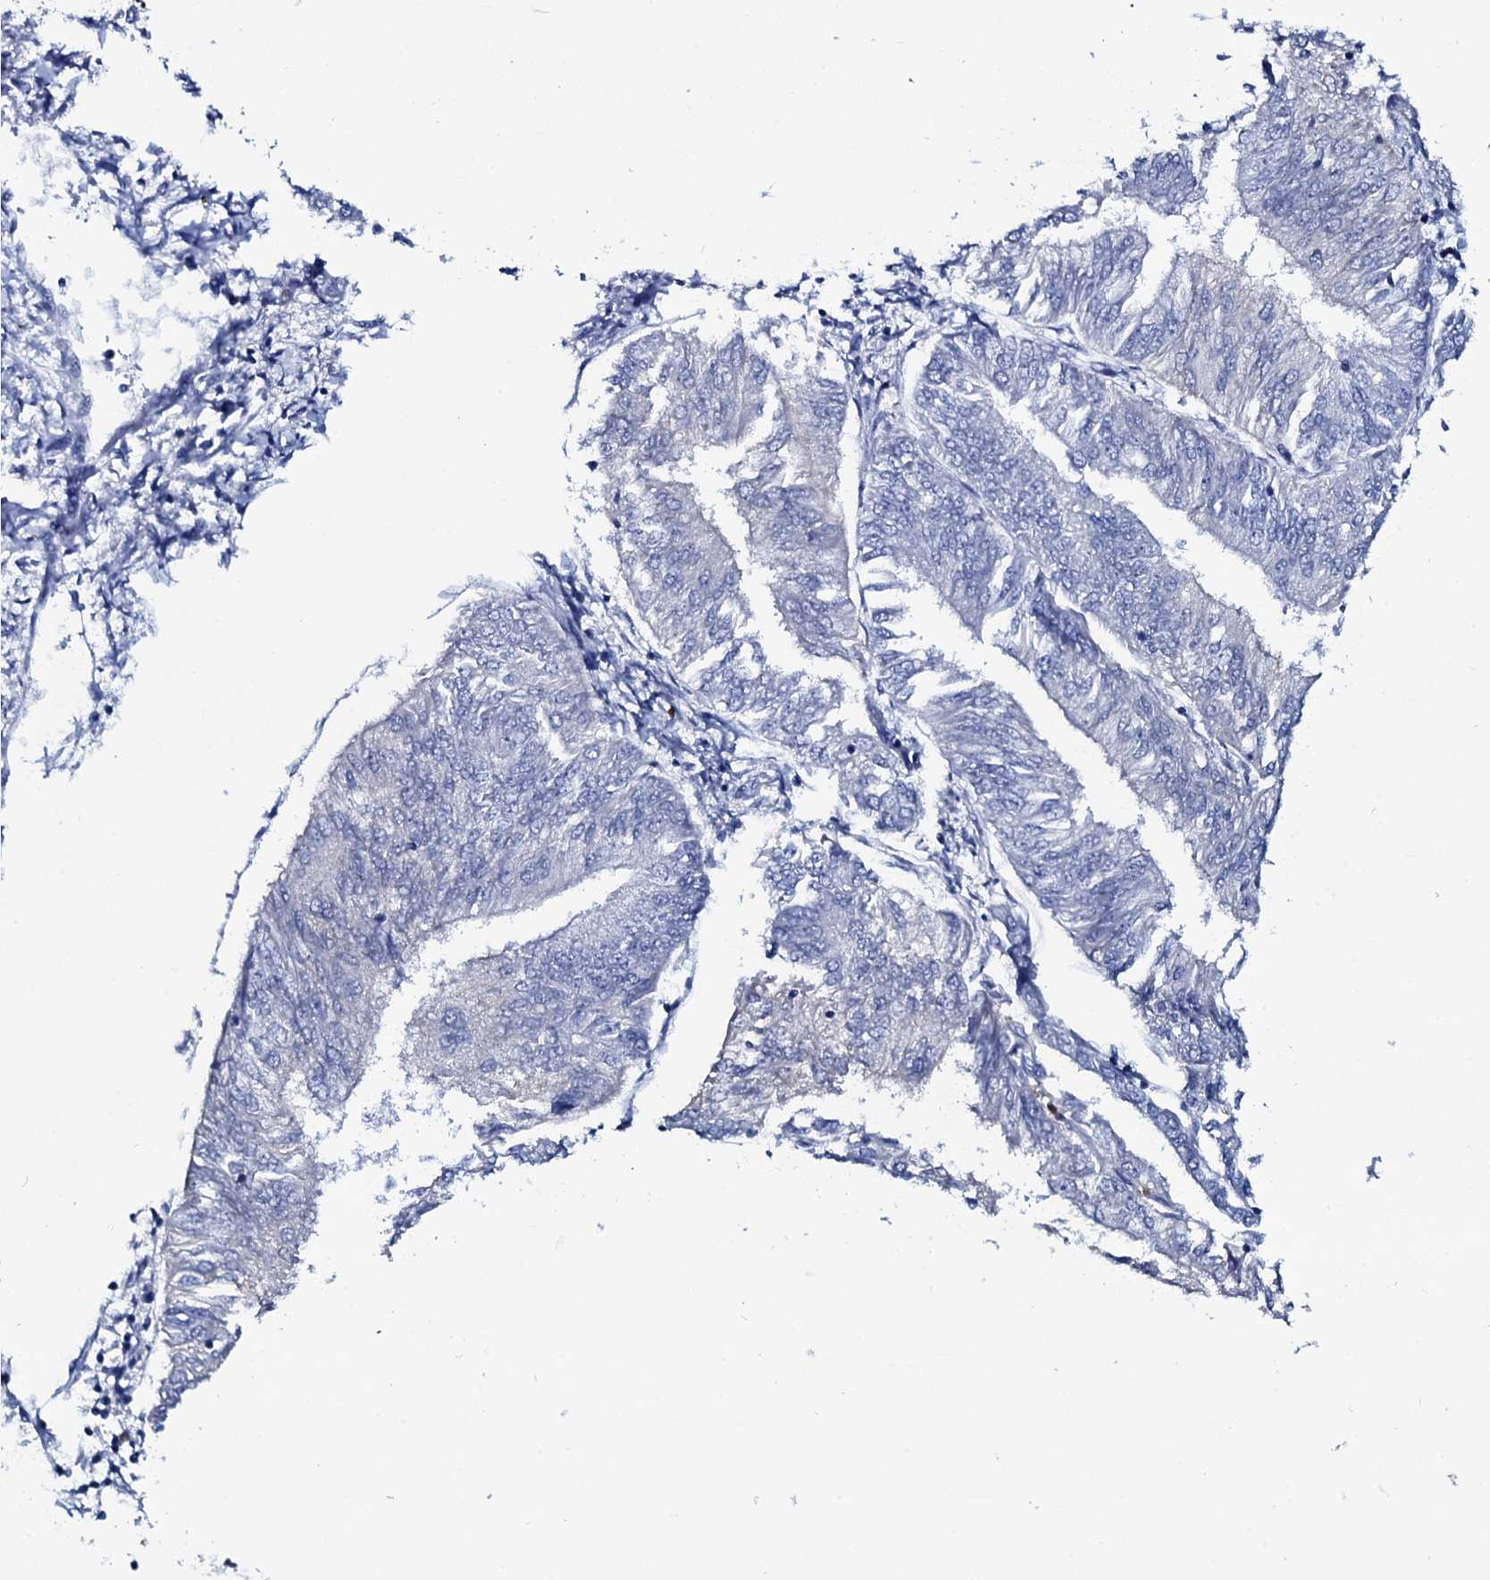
{"staining": {"intensity": "negative", "quantity": "none", "location": "none"}, "tissue": "endometrial cancer", "cell_type": "Tumor cells", "image_type": "cancer", "snomed": [{"axis": "morphology", "description": "Adenocarcinoma, NOS"}, {"axis": "topography", "description": "Endometrium"}], "caption": "Immunohistochemistry (IHC) of human endometrial adenocarcinoma exhibits no expression in tumor cells. (DAB IHC, high magnification).", "gene": "GYS2", "patient": {"sex": "female", "age": 58}}